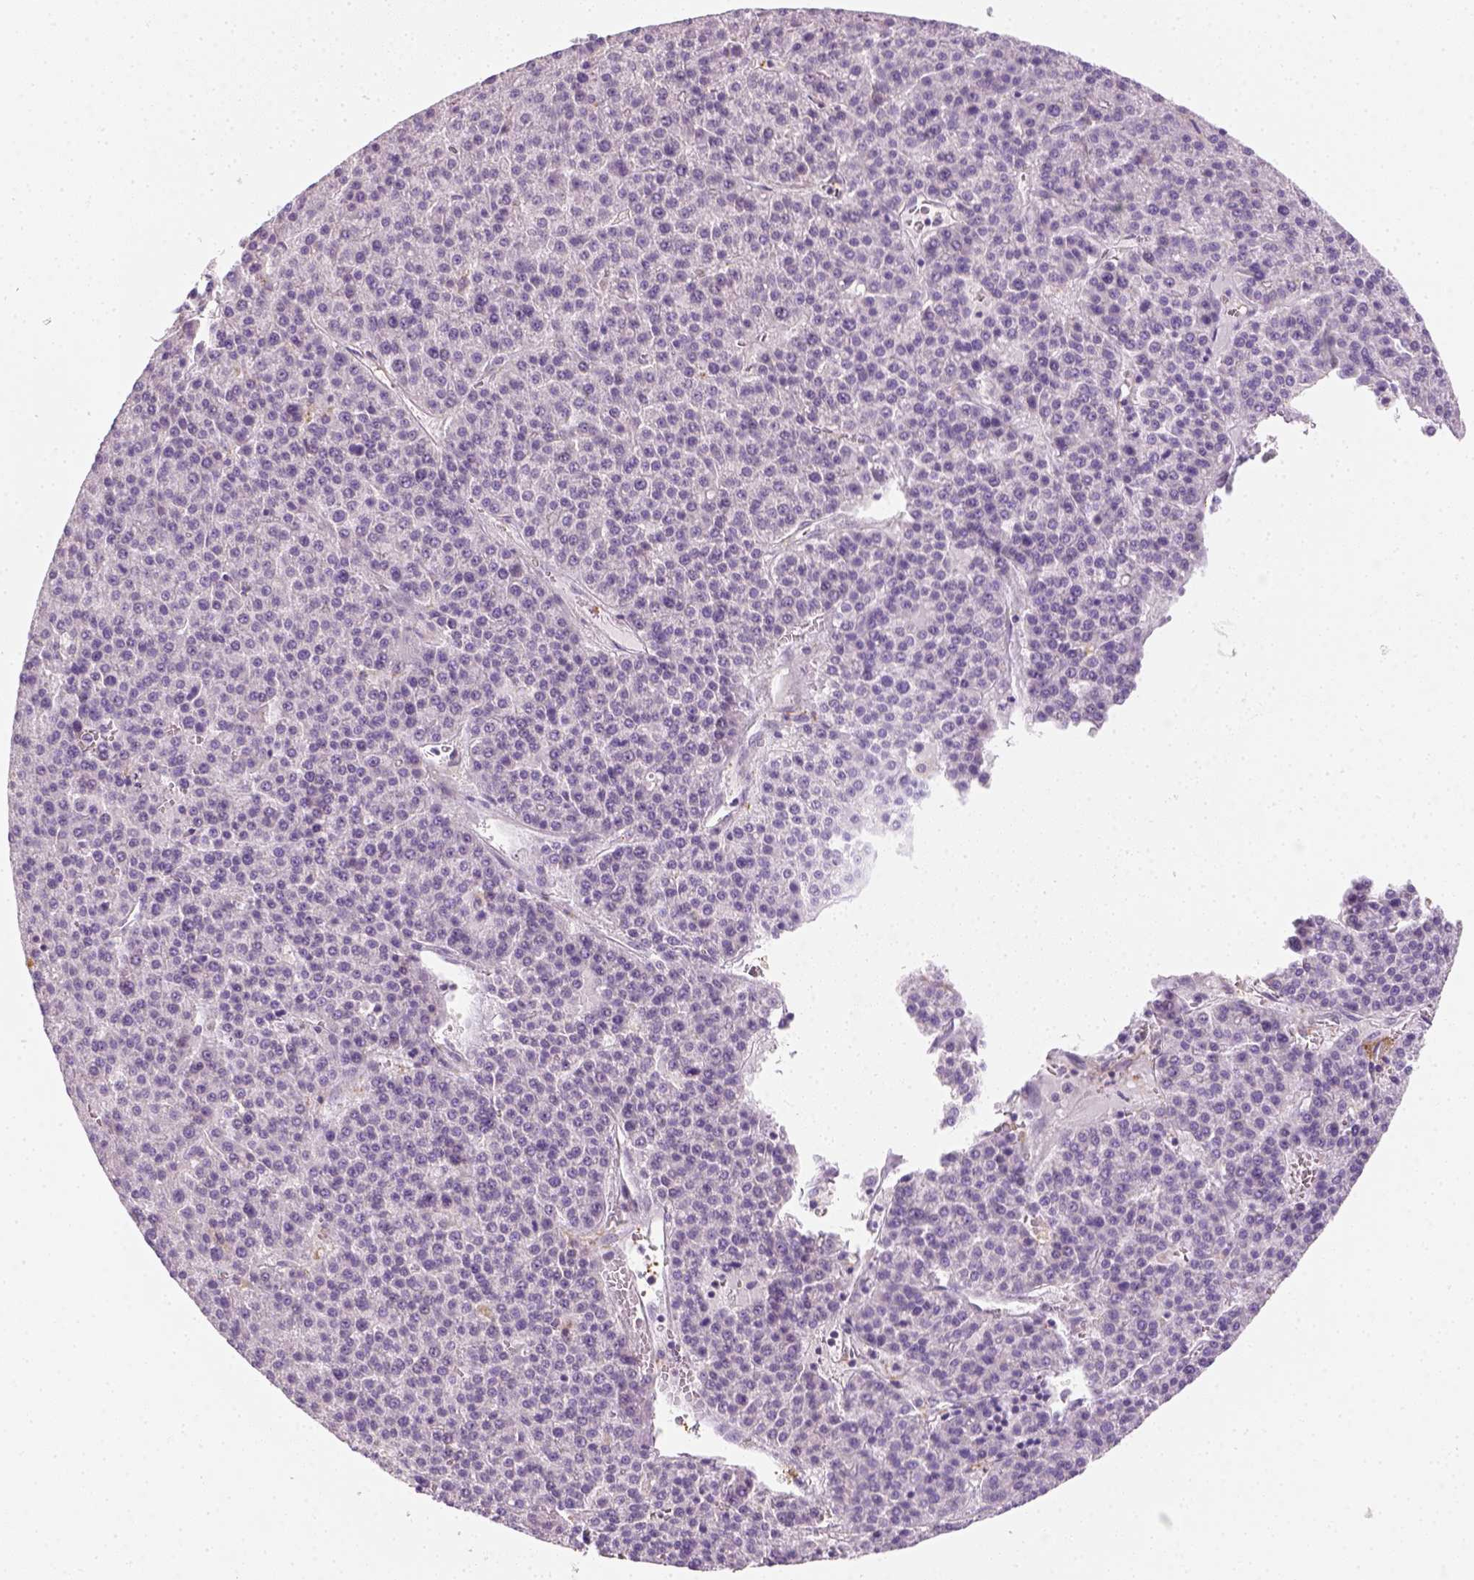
{"staining": {"intensity": "negative", "quantity": "none", "location": "none"}, "tissue": "liver cancer", "cell_type": "Tumor cells", "image_type": "cancer", "snomed": [{"axis": "morphology", "description": "Carcinoma, Hepatocellular, NOS"}, {"axis": "topography", "description": "Liver"}], "caption": "Liver cancer (hepatocellular carcinoma) was stained to show a protein in brown. There is no significant expression in tumor cells.", "gene": "FAM163B", "patient": {"sex": "female", "age": 58}}